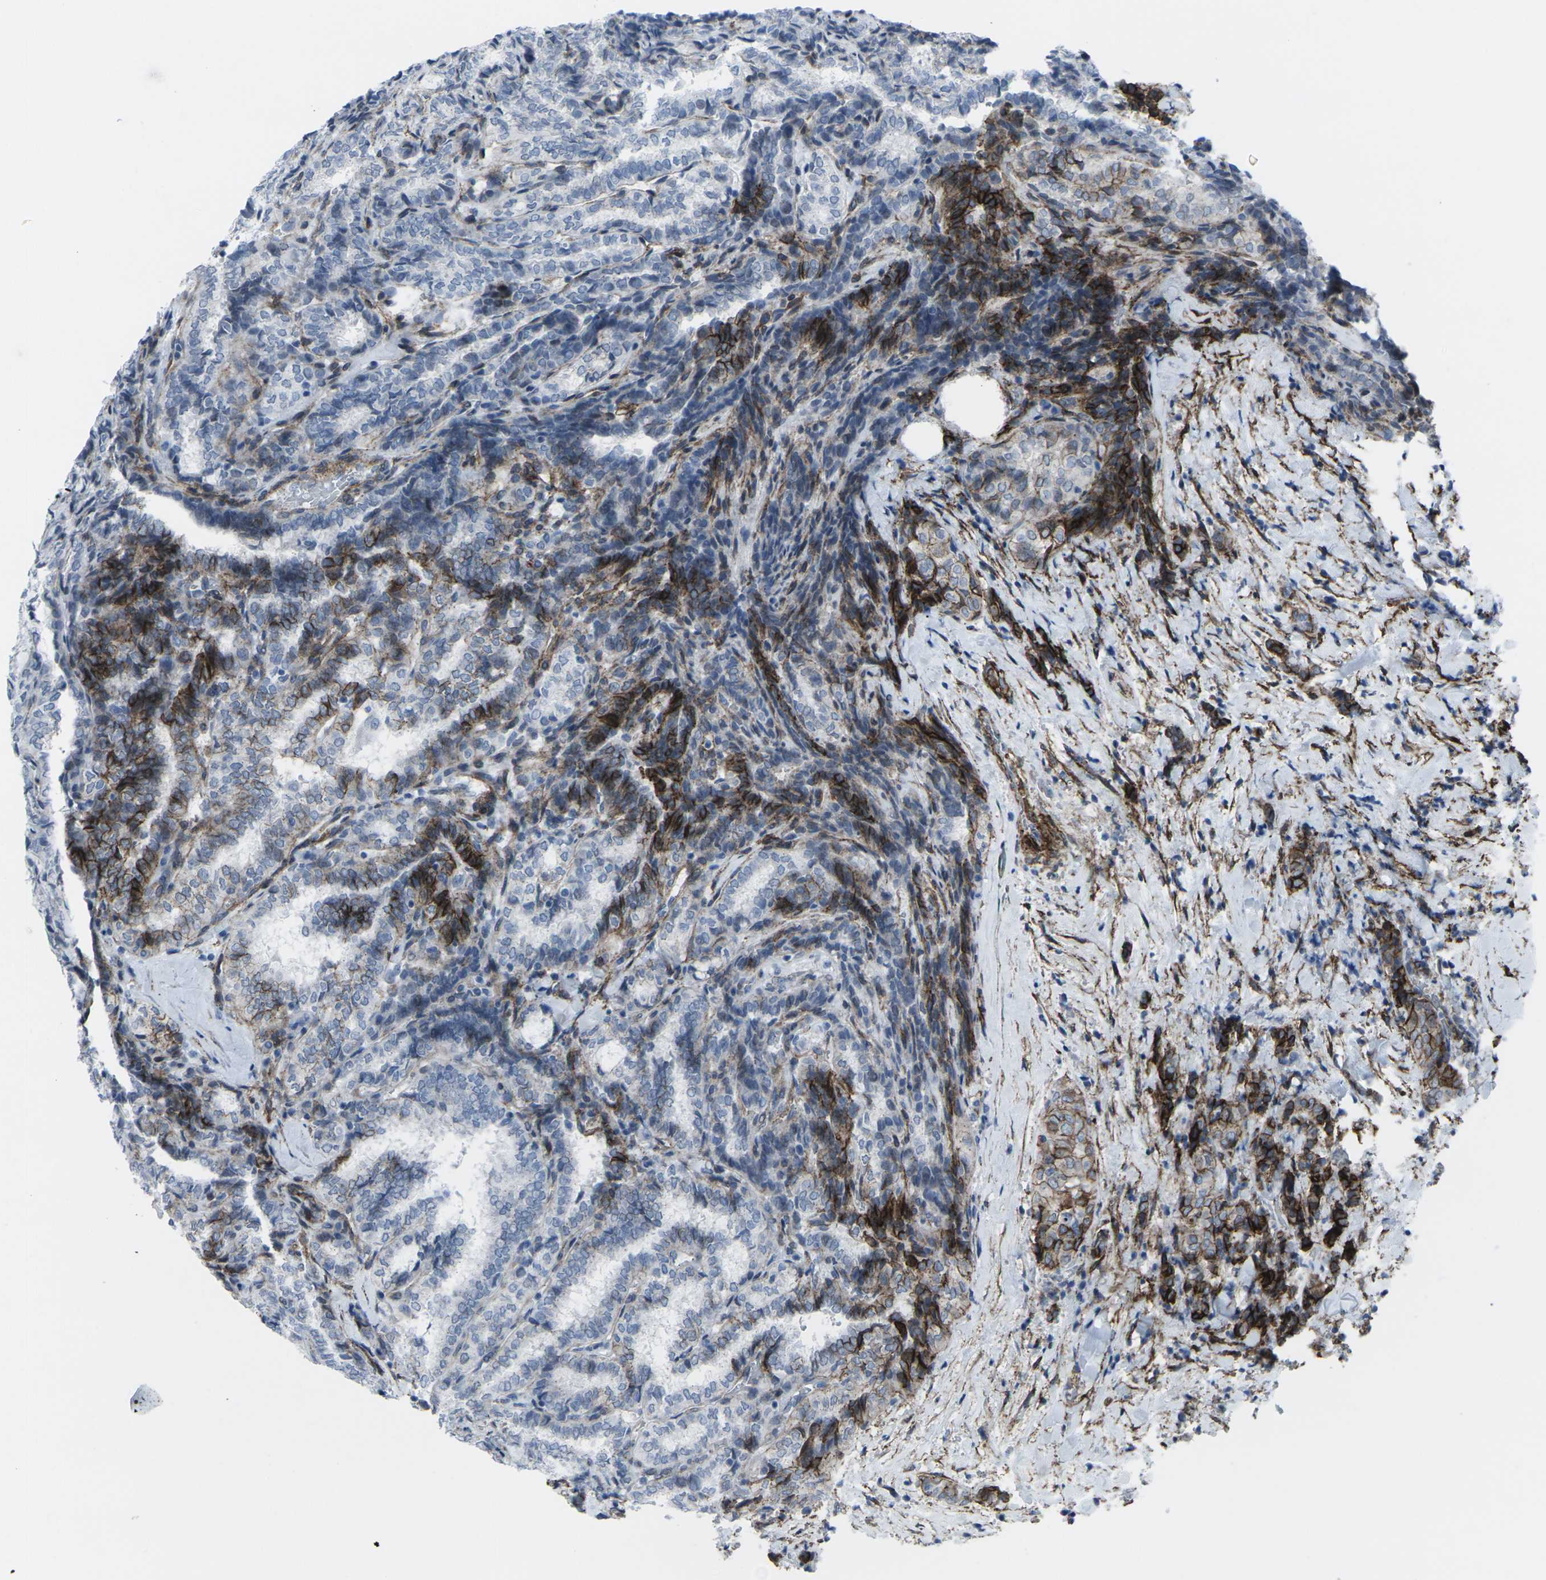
{"staining": {"intensity": "strong", "quantity": "<25%", "location": "cytoplasmic/membranous"}, "tissue": "thyroid cancer", "cell_type": "Tumor cells", "image_type": "cancer", "snomed": [{"axis": "morphology", "description": "Normal tissue, NOS"}, {"axis": "morphology", "description": "Papillary adenocarcinoma, NOS"}, {"axis": "topography", "description": "Thyroid gland"}], "caption": "The image reveals staining of papillary adenocarcinoma (thyroid), revealing strong cytoplasmic/membranous protein staining (brown color) within tumor cells.", "gene": "CDH11", "patient": {"sex": "female", "age": 30}}